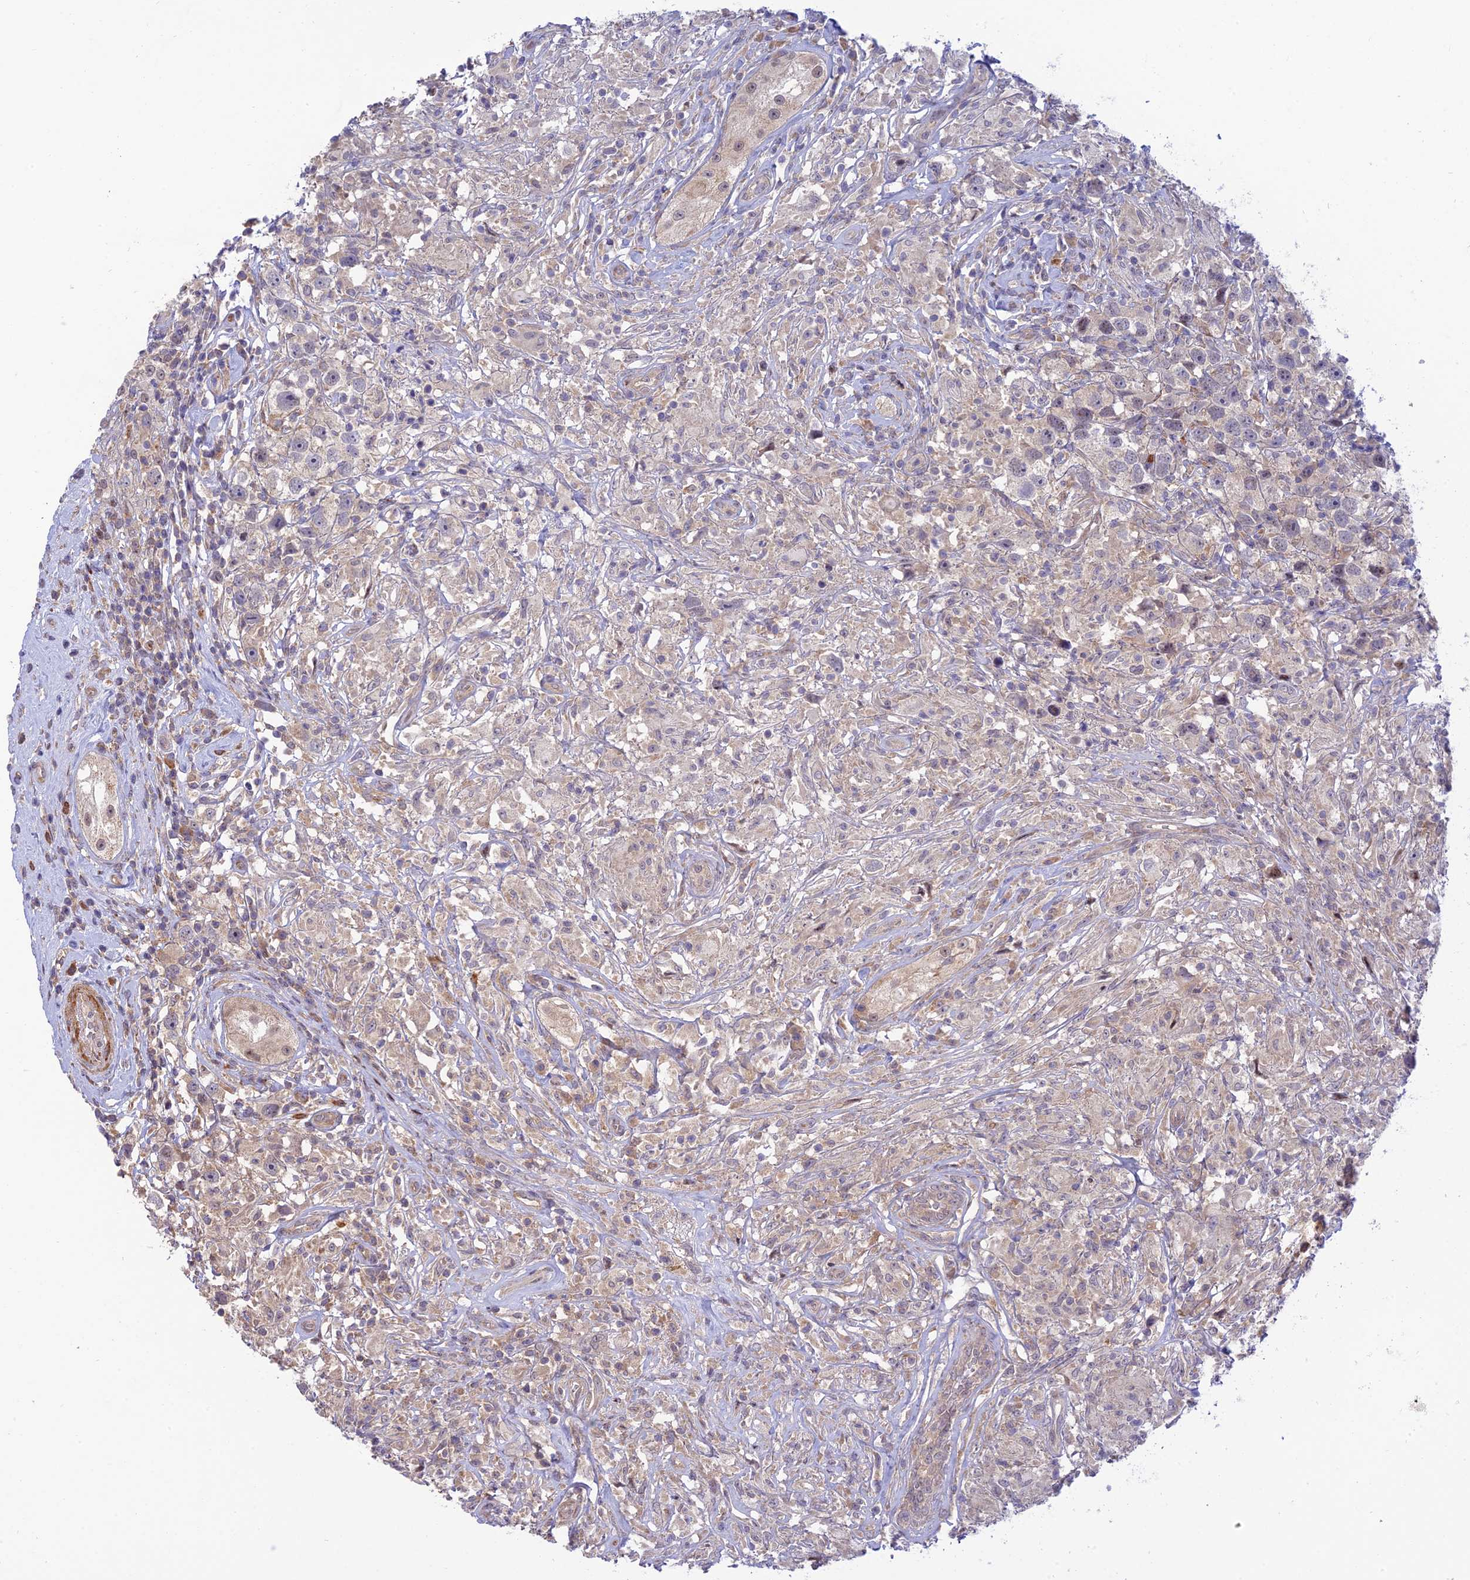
{"staining": {"intensity": "negative", "quantity": "none", "location": "none"}, "tissue": "testis cancer", "cell_type": "Tumor cells", "image_type": "cancer", "snomed": [{"axis": "morphology", "description": "Seminoma, NOS"}, {"axis": "topography", "description": "Testis"}], "caption": "This is an IHC micrograph of human testis cancer (seminoma). There is no expression in tumor cells.", "gene": "ZNF584", "patient": {"sex": "male", "age": 49}}